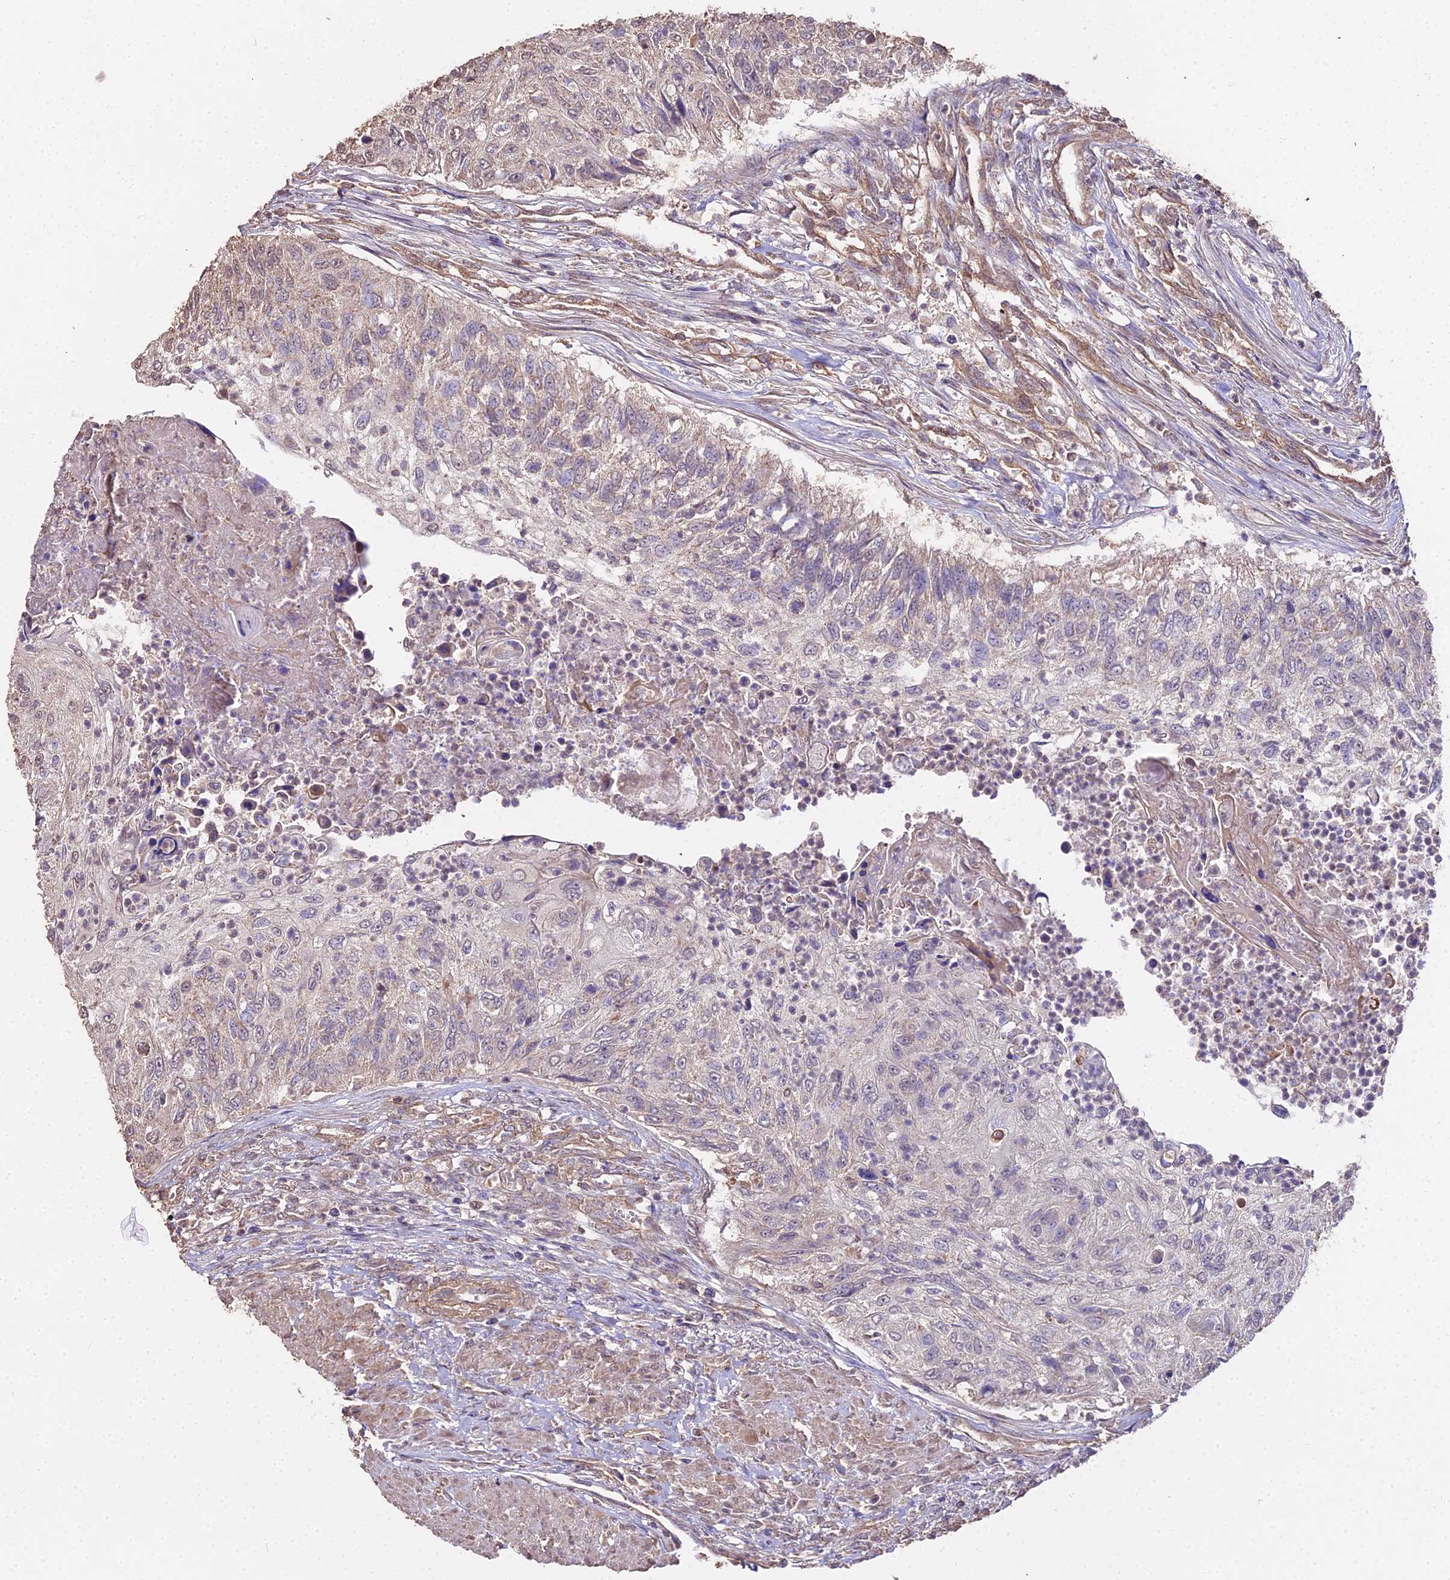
{"staining": {"intensity": "weak", "quantity": "25%-75%", "location": "cytoplasmic/membranous"}, "tissue": "urothelial cancer", "cell_type": "Tumor cells", "image_type": "cancer", "snomed": [{"axis": "morphology", "description": "Urothelial carcinoma, High grade"}, {"axis": "topography", "description": "Urinary bladder"}], "caption": "Brown immunohistochemical staining in human high-grade urothelial carcinoma shows weak cytoplasmic/membranous positivity in about 25%-75% of tumor cells. (DAB (3,3'-diaminobenzidine) = brown stain, brightfield microscopy at high magnification).", "gene": "METTL13", "patient": {"sex": "female", "age": 60}}